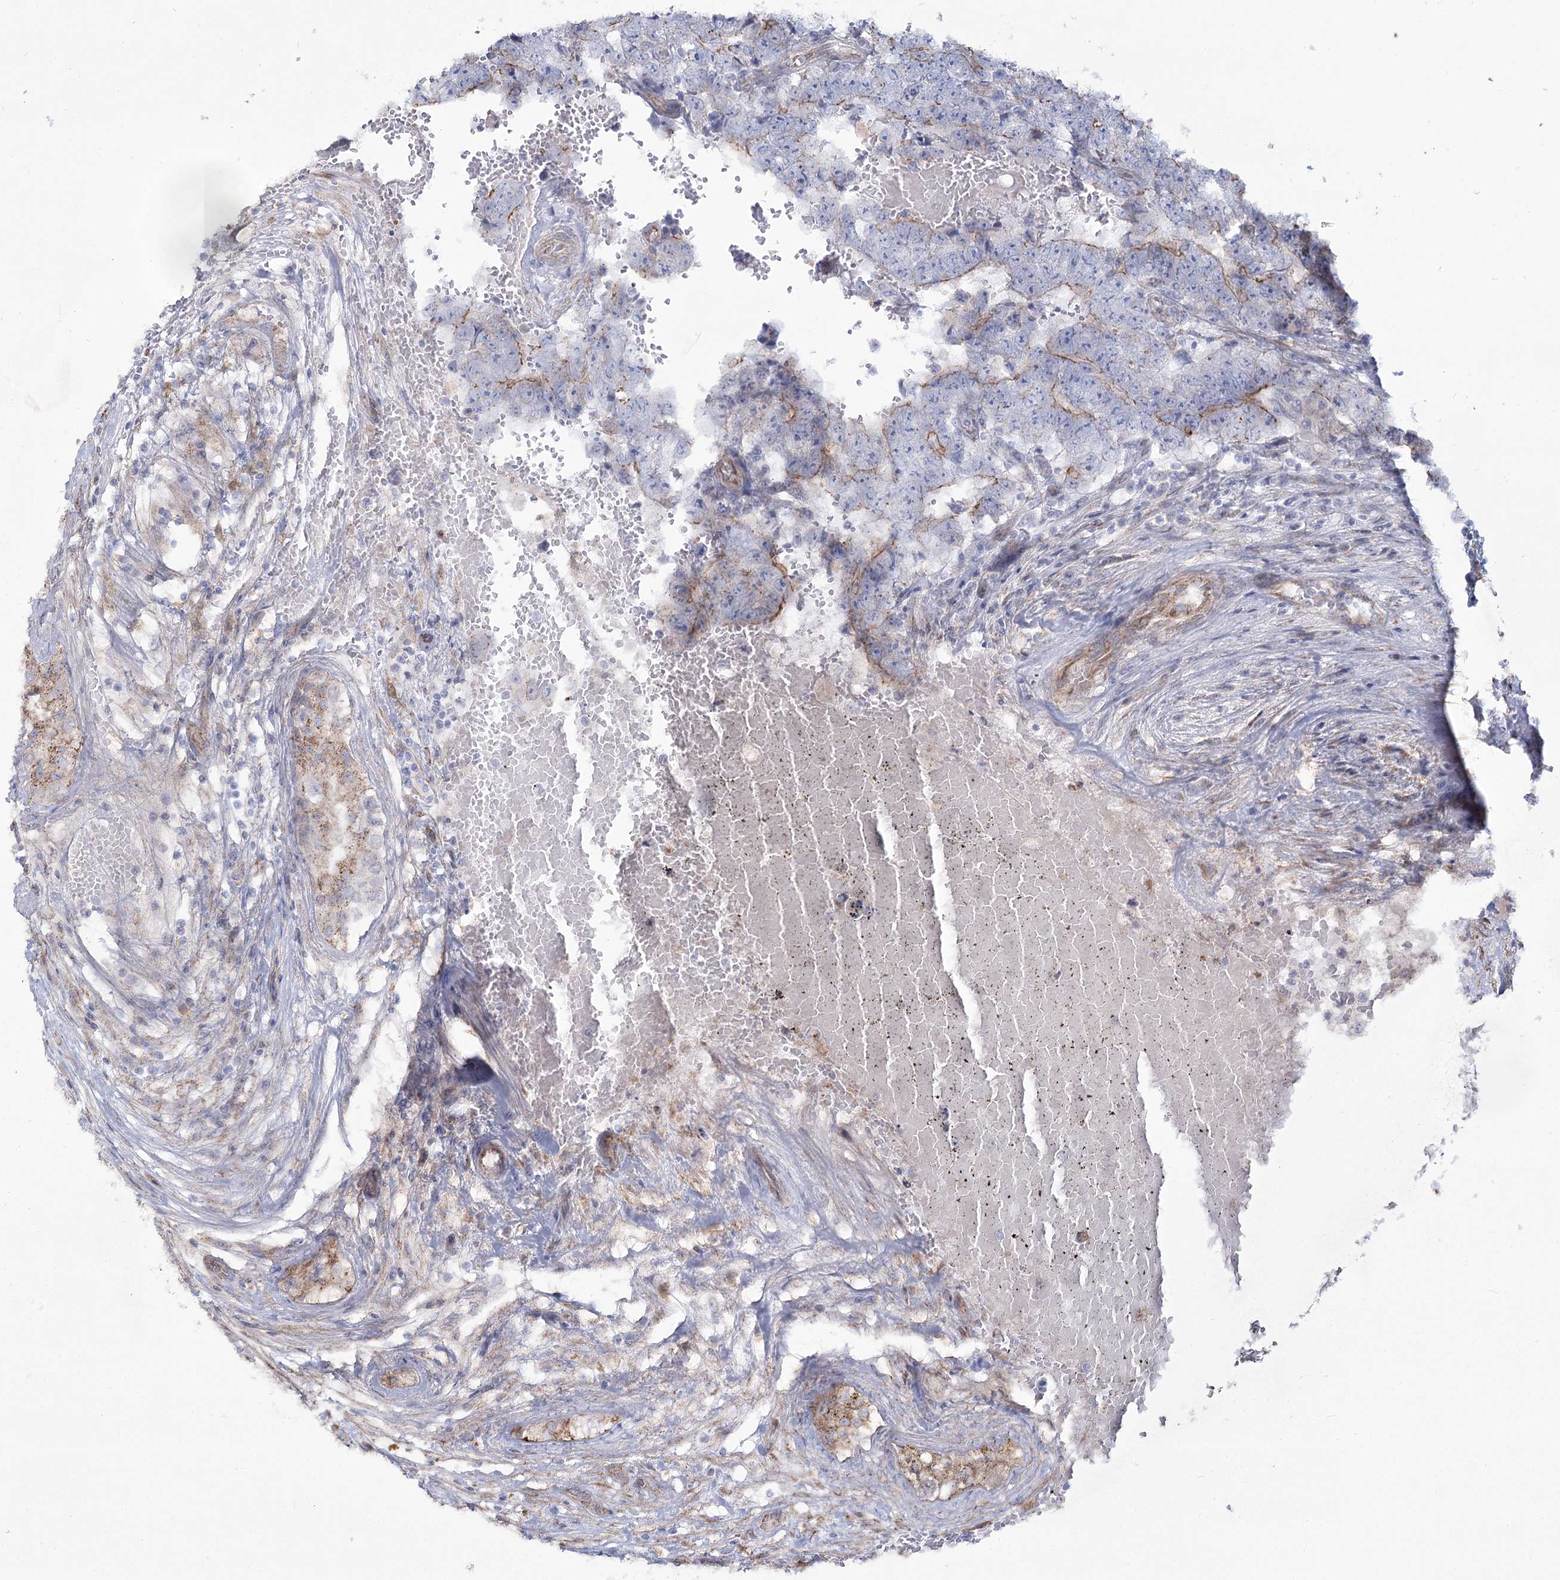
{"staining": {"intensity": "weak", "quantity": "<25%", "location": "cytoplasmic/membranous"}, "tissue": "testis cancer", "cell_type": "Tumor cells", "image_type": "cancer", "snomed": [{"axis": "morphology", "description": "Carcinoma, Embryonal, NOS"}, {"axis": "topography", "description": "Testis"}], "caption": "Immunohistochemistry of testis cancer demonstrates no staining in tumor cells.", "gene": "ME3", "patient": {"sex": "male", "age": 25}}